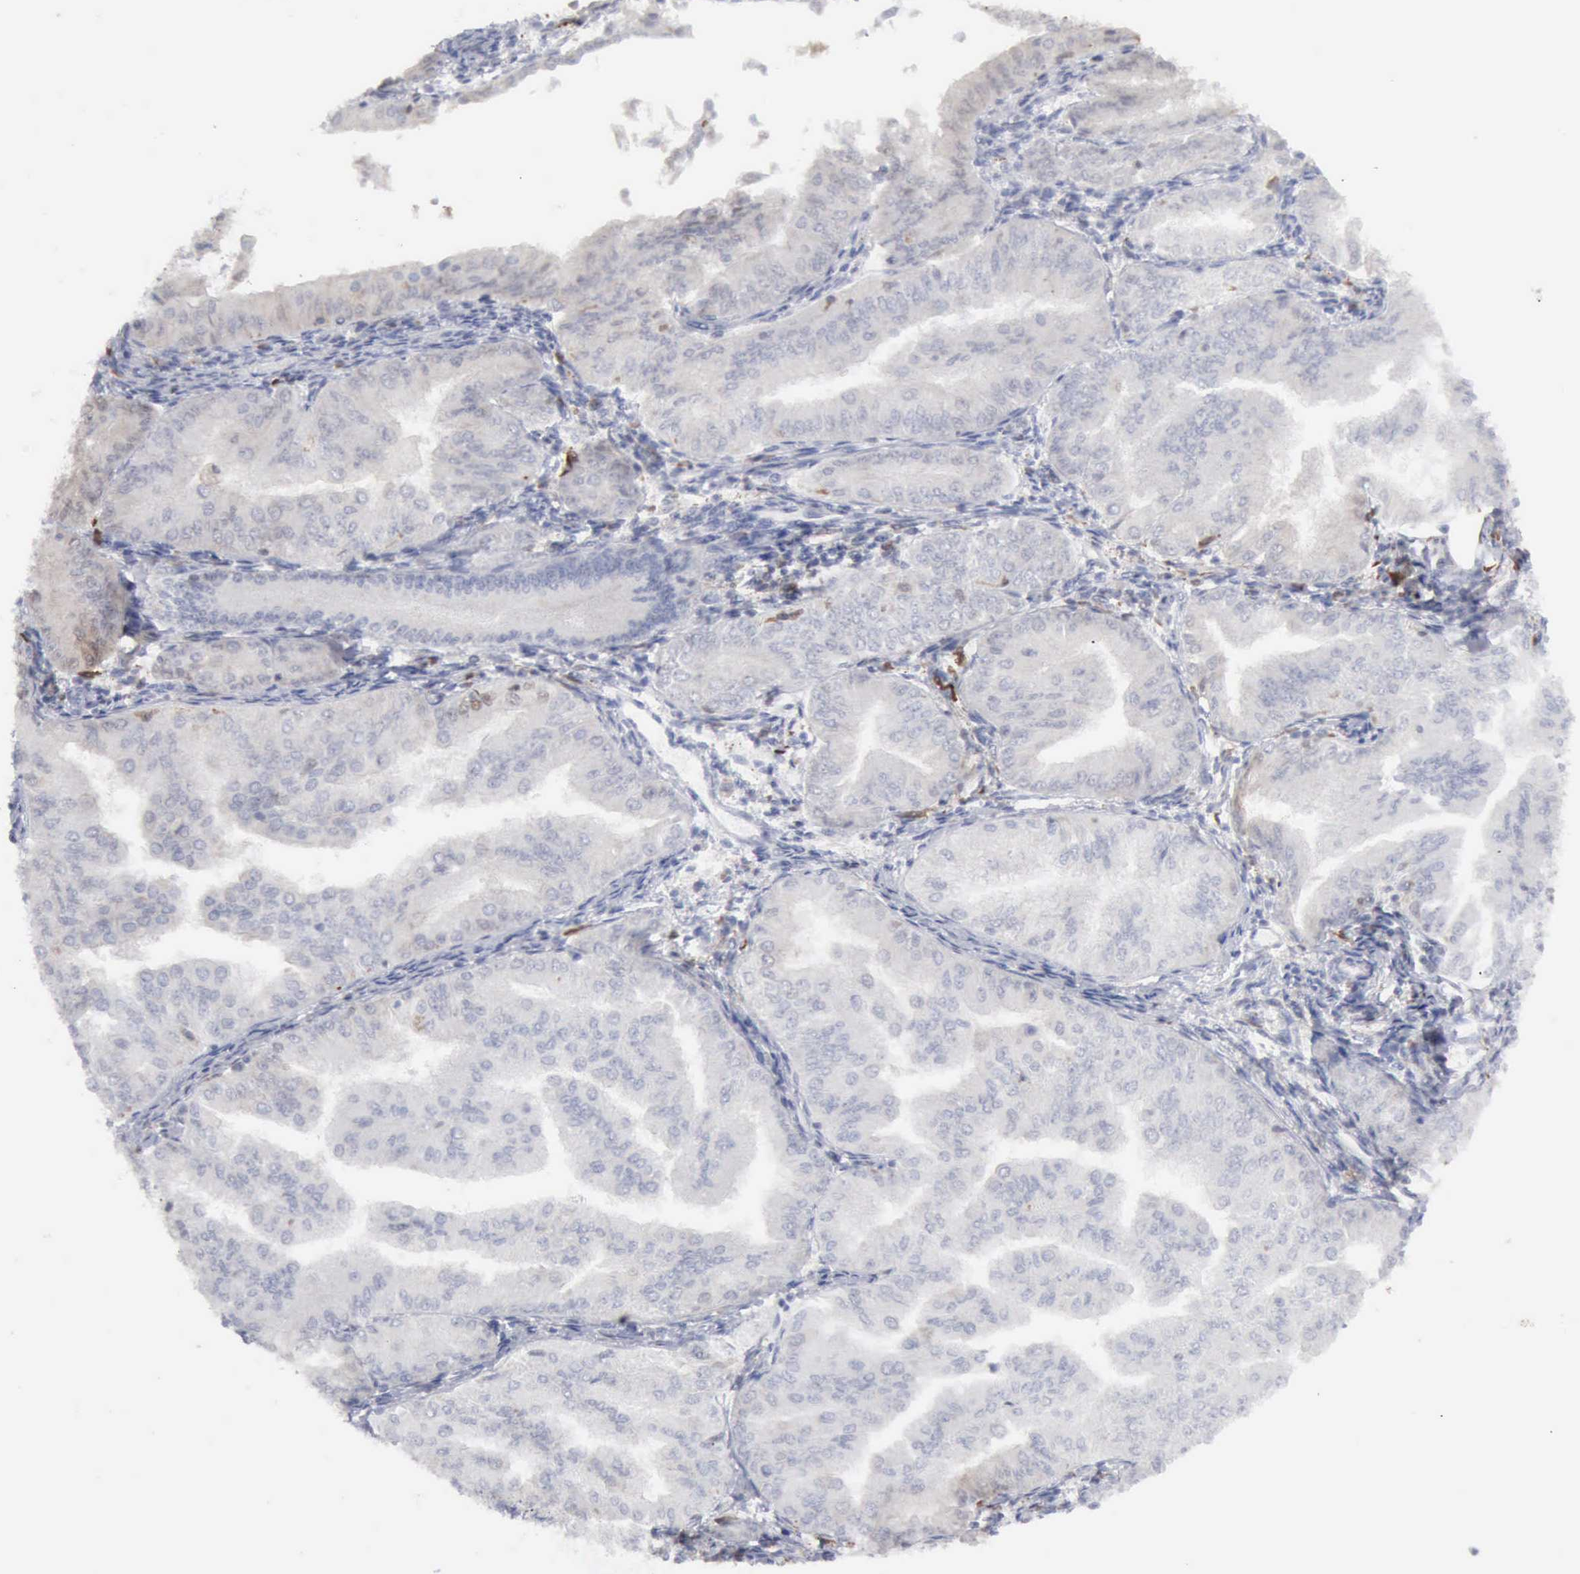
{"staining": {"intensity": "negative", "quantity": "none", "location": "none"}, "tissue": "endometrial cancer", "cell_type": "Tumor cells", "image_type": "cancer", "snomed": [{"axis": "morphology", "description": "Adenocarcinoma, NOS"}, {"axis": "topography", "description": "Endometrium"}], "caption": "Immunohistochemistry (IHC) image of neoplastic tissue: human endometrial adenocarcinoma stained with DAB exhibits no significant protein expression in tumor cells.", "gene": "STAT1", "patient": {"sex": "female", "age": 53}}